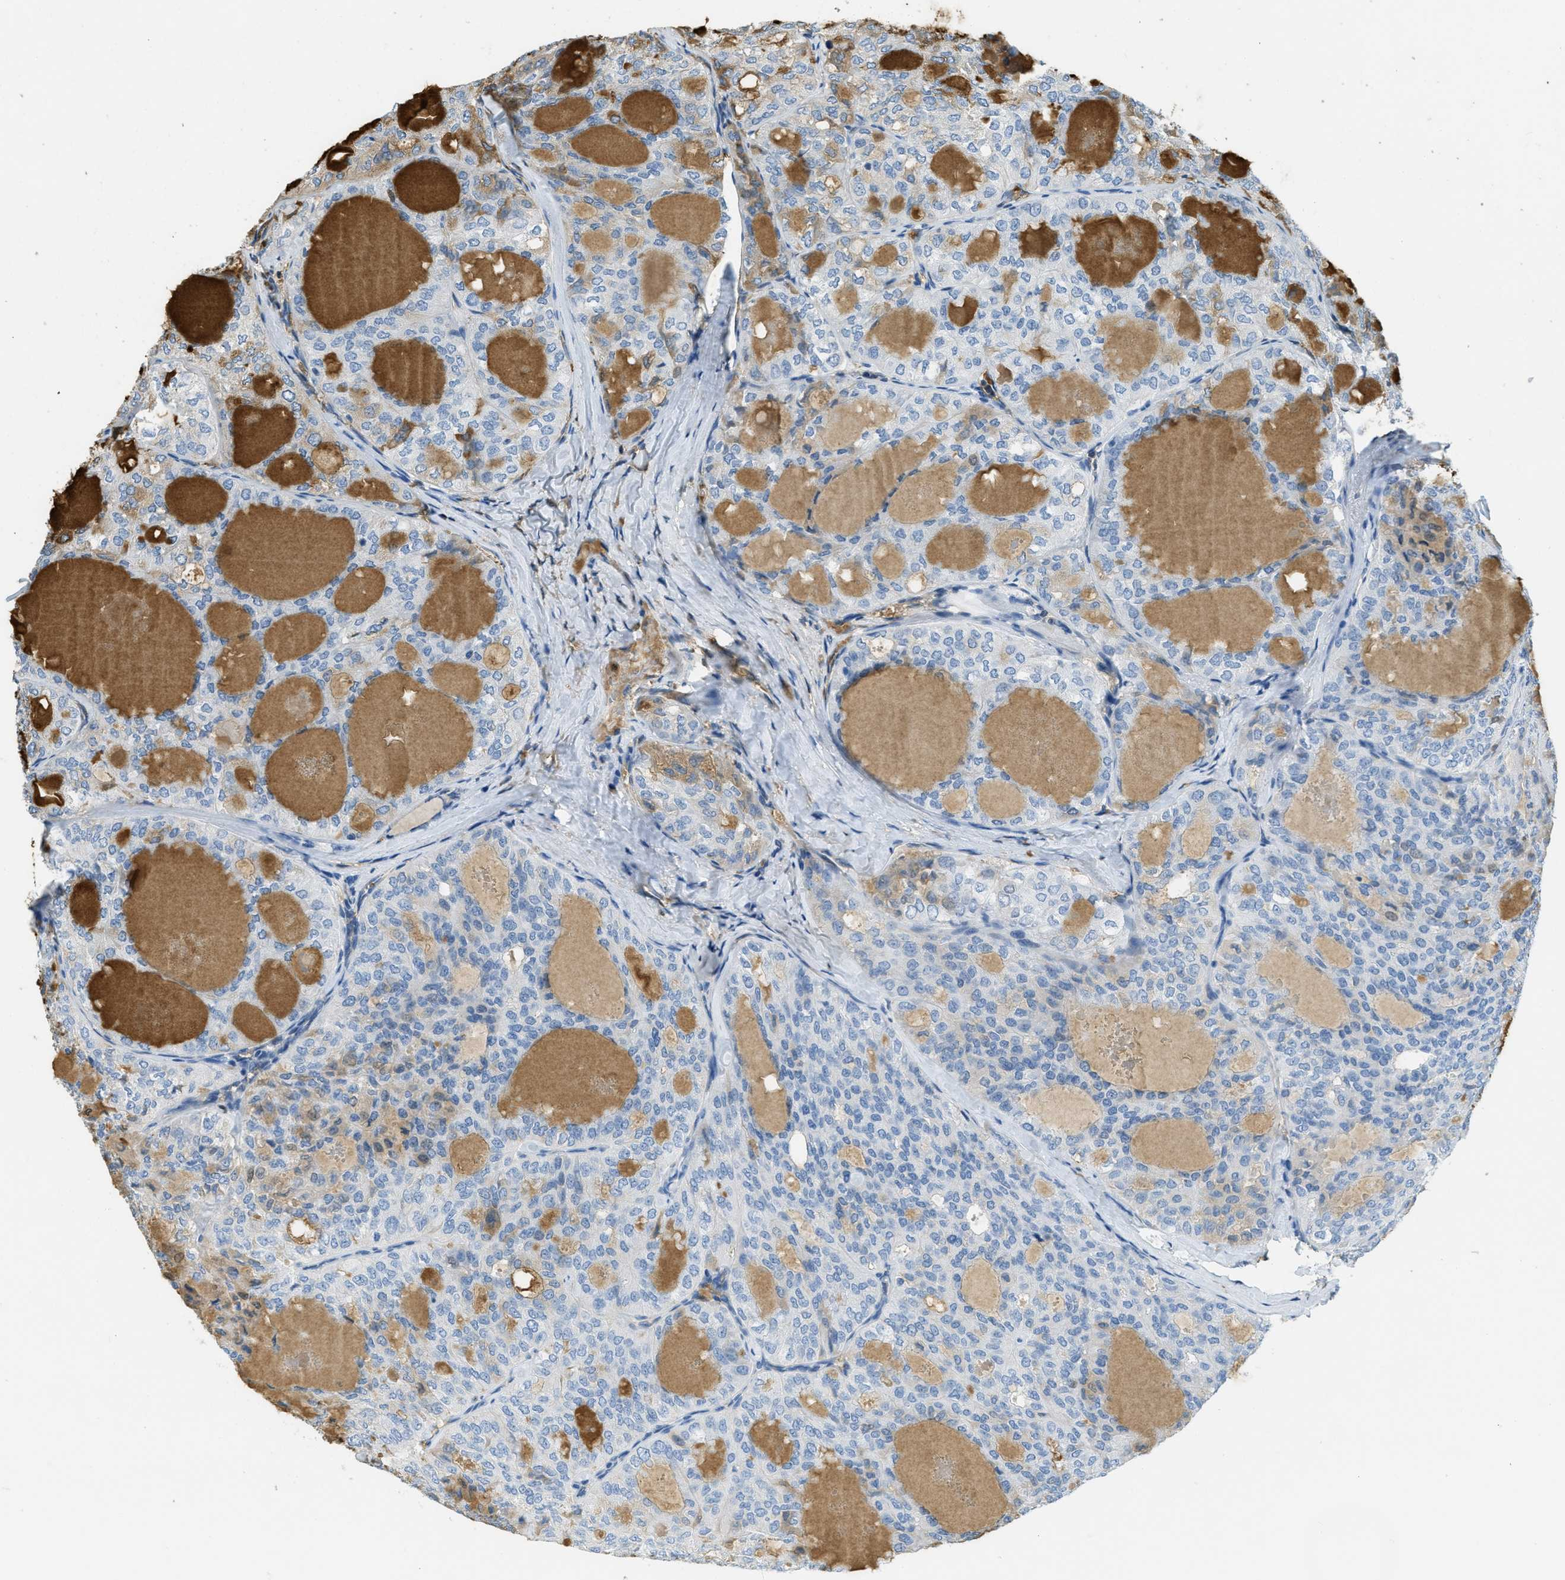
{"staining": {"intensity": "weak", "quantity": "<25%", "location": "cytoplasmic/membranous"}, "tissue": "thyroid cancer", "cell_type": "Tumor cells", "image_type": "cancer", "snomed": [{"axis": "morphology", "description": "Follicular adenoma carcinoma, NOS"}, {"axis": "topography", "description": "Thyroid gland"}], "caption": "This is an IHC photomicrograph of thyroid cancer. There is no positivity in tumor cells.", "gene": "PRTN3", "patient": {"sex": "male", "age": 75}}